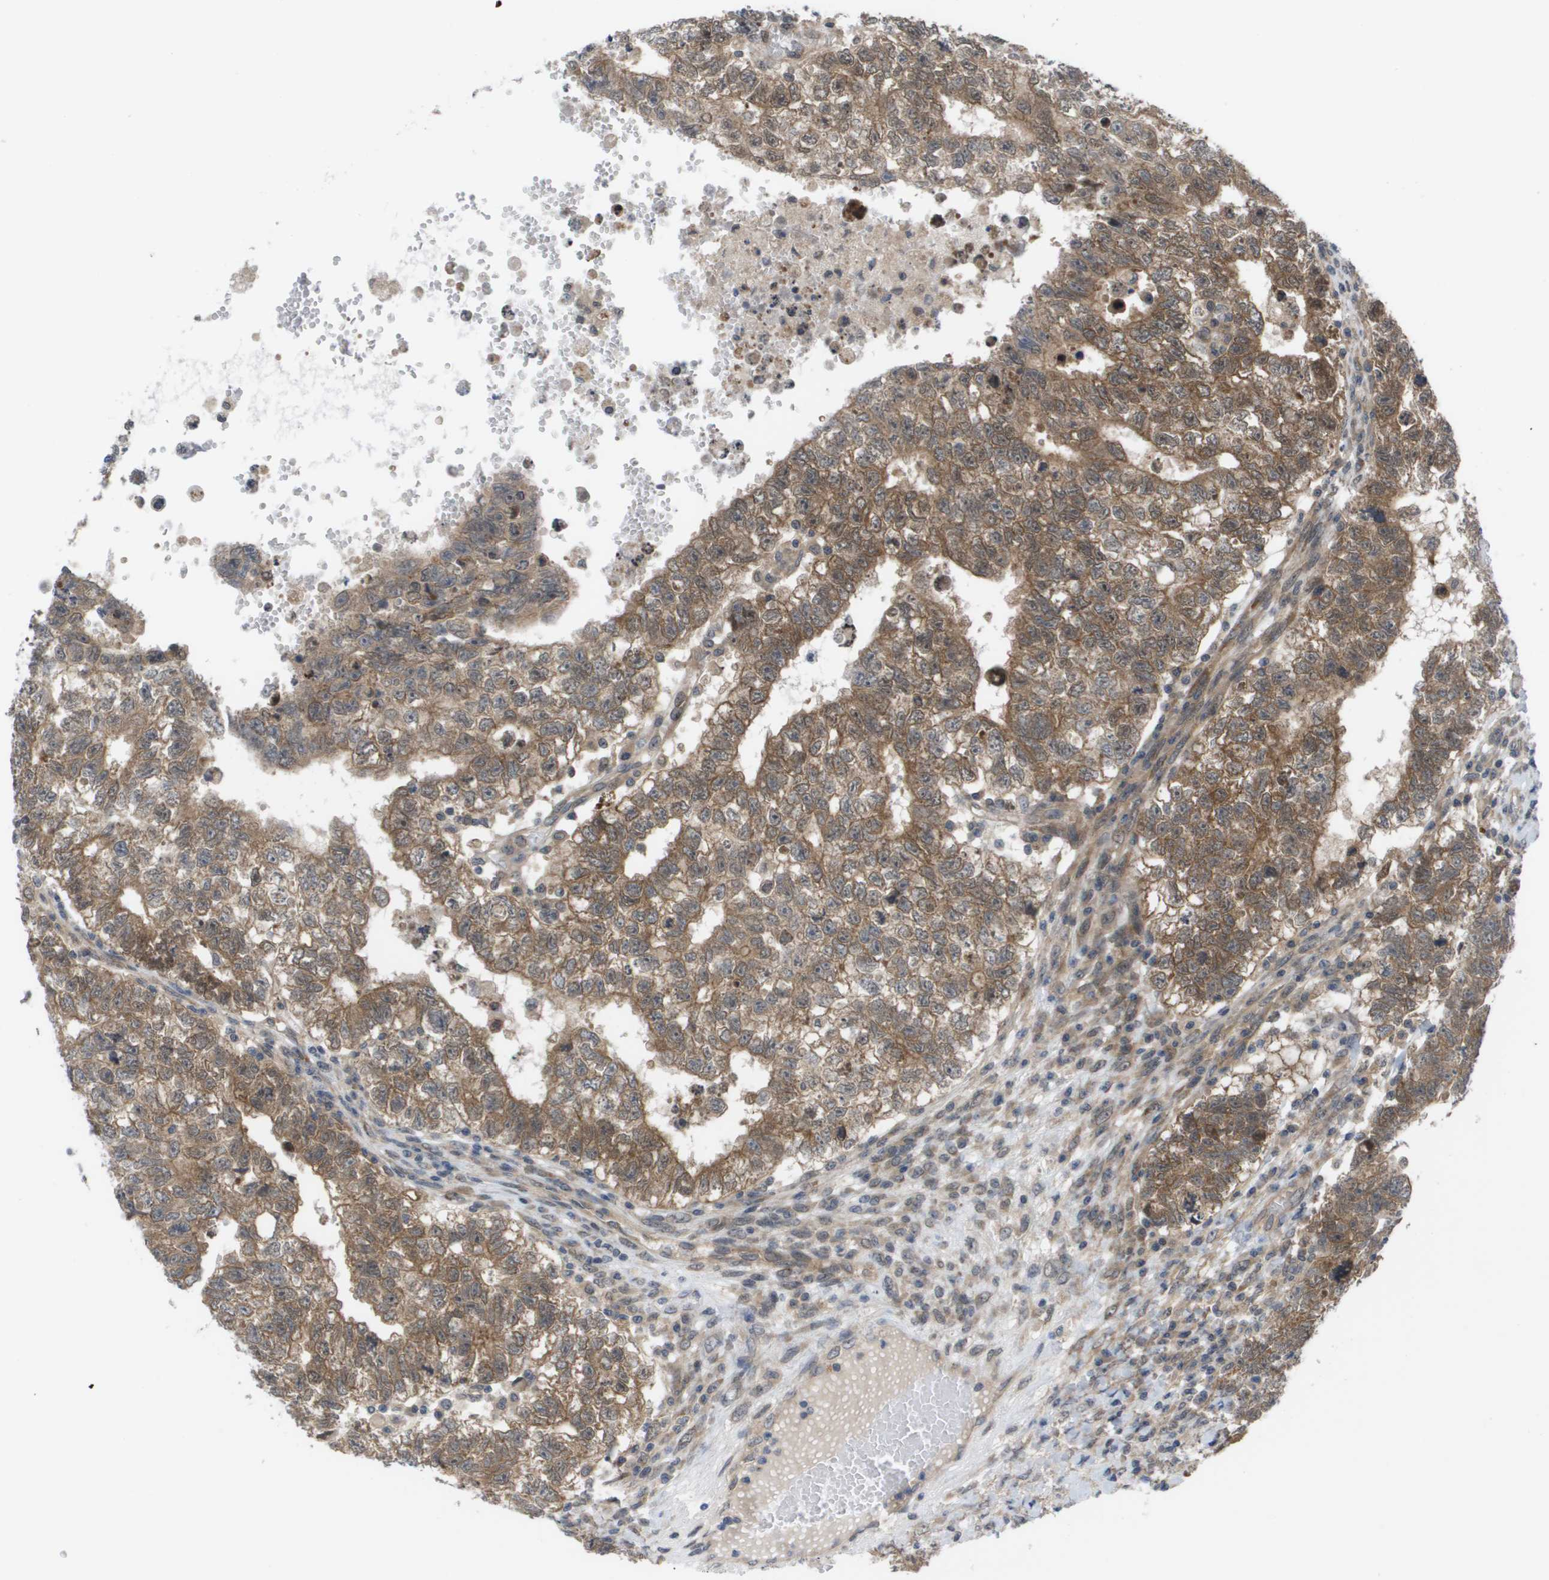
{"staining": {"intensity": "moderate", "quantity": ">75%", "location": "cytoplasmic/membranous"}, "tissue": "testis cancer", "cell_type": "Tumor cells", "image_type": "cancer", "snomed": [{"axis": "morphology", "description": "Seminoma, NOS"}, {"axis": "morphology", "description": "Carcinoma, Embryonal, NOS"}, {"axis": "topography", "description": "Testis"}], "caption": "This image shows testis cancer stained with IHC to label a protein in brown. The cytoplasmic/membranous of tumor cells show moderate positivity for the protein. Nuclei are counter-stained blue.", "gene": "CTPS2", "patient": {"sex": "male", "age": 38}}